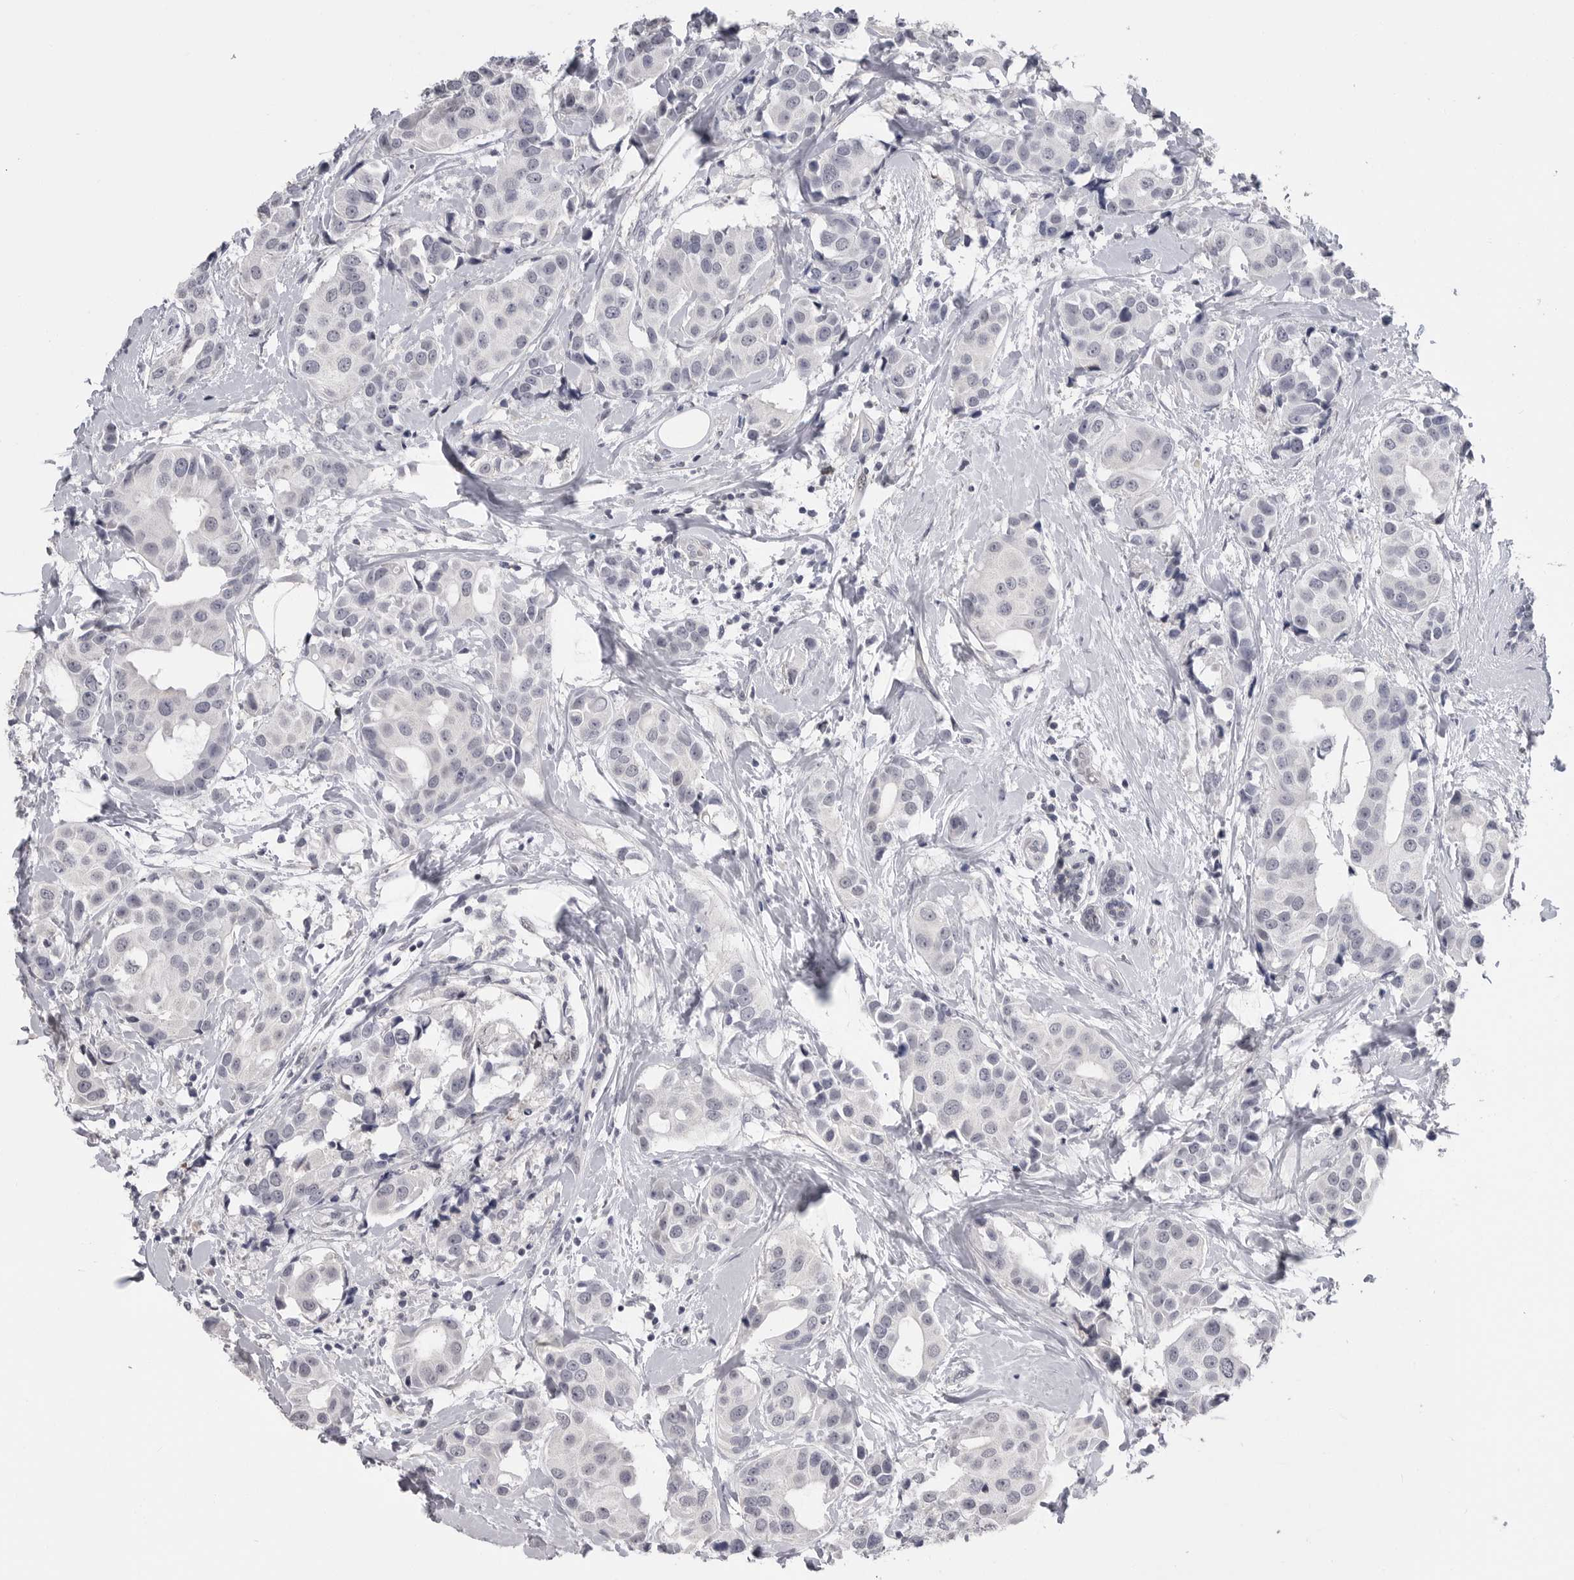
{"staining": {"intensity": "negative", "quantity": "none", "location": "none"}, "tissue": "breast cancer", "cell_type": "Tumor cells", "image_type": "cancer", "snomed": [{"axis": "morphology", "description": "Normal tissue, NOS"}, {"axis": "morphology", "description": "Duct carcinoma"}, {"axis": "topography", "description": "Breast"}], "caption": "IHC image of human breast cancer stained for a protein (brown), which reveals no expression in tumor cells. (Stains: DAB (3,3'-diaminobenzidine) IHC with hematoxylin counter stain, Microscopy: brightfield microscopy at high magnification).", "gene": "PLEKHF1", "patient": {"sex": "female", "age": 39}}